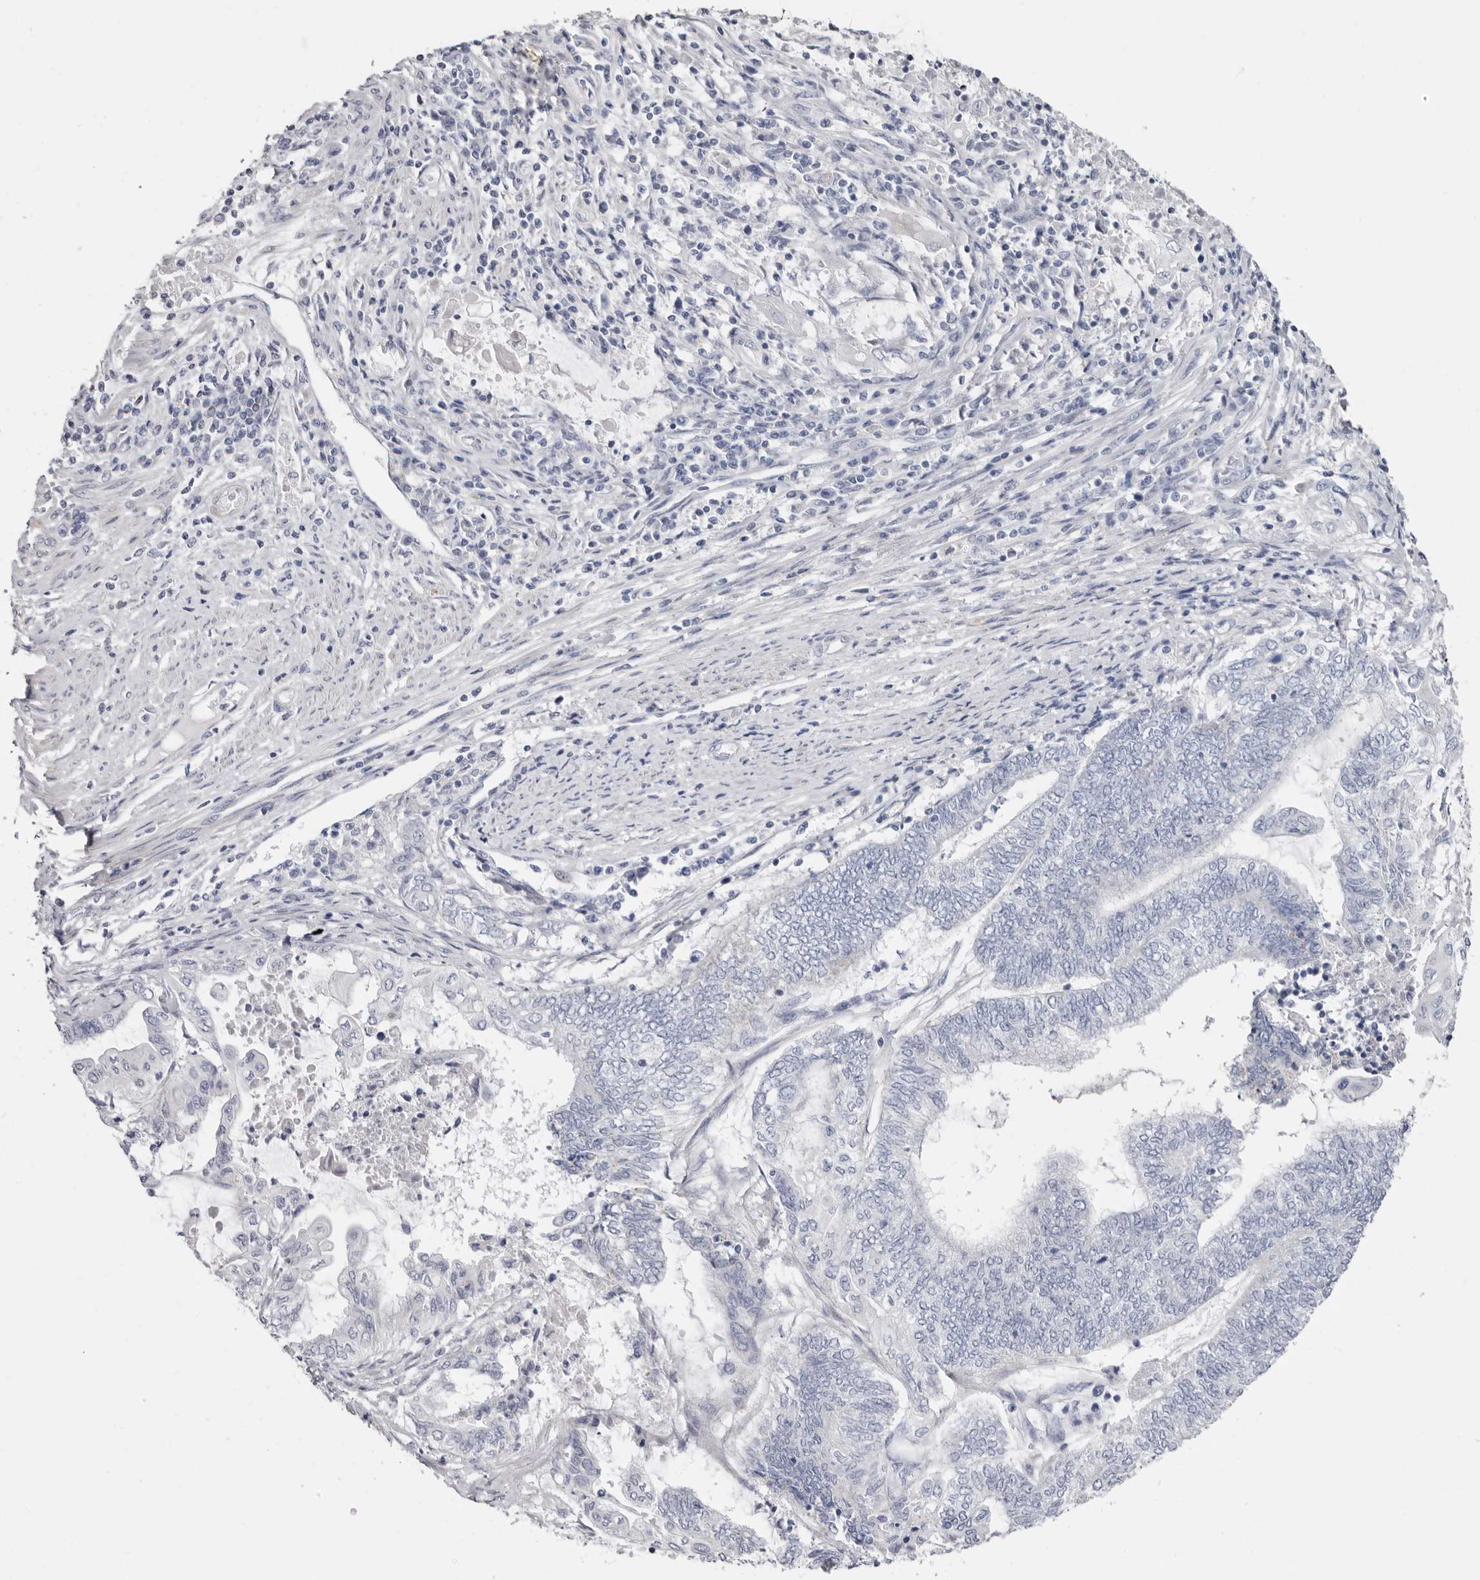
{"staining": {"intensity": "negative", "quantity": "none", "location": "none"}, "tissue": "endometrial cancer", "cell_type": "Tumor cells", "image_type": "cancer", "snomed": [{"axis": "morphology", "description": "Adenocarcinoma, NOS"}, {"axis": "topography", "description": "Uterus"}, {"axis": "topography", "description": "Endometrium"}], "caption": "Immunohistochemistry image of human endometrial adenocarcinoma stained for a protein (brown), which exhibits no expression in tumor cells.", "gene": "RSPO2", "patient": {"sex": "female", "age": 70}}